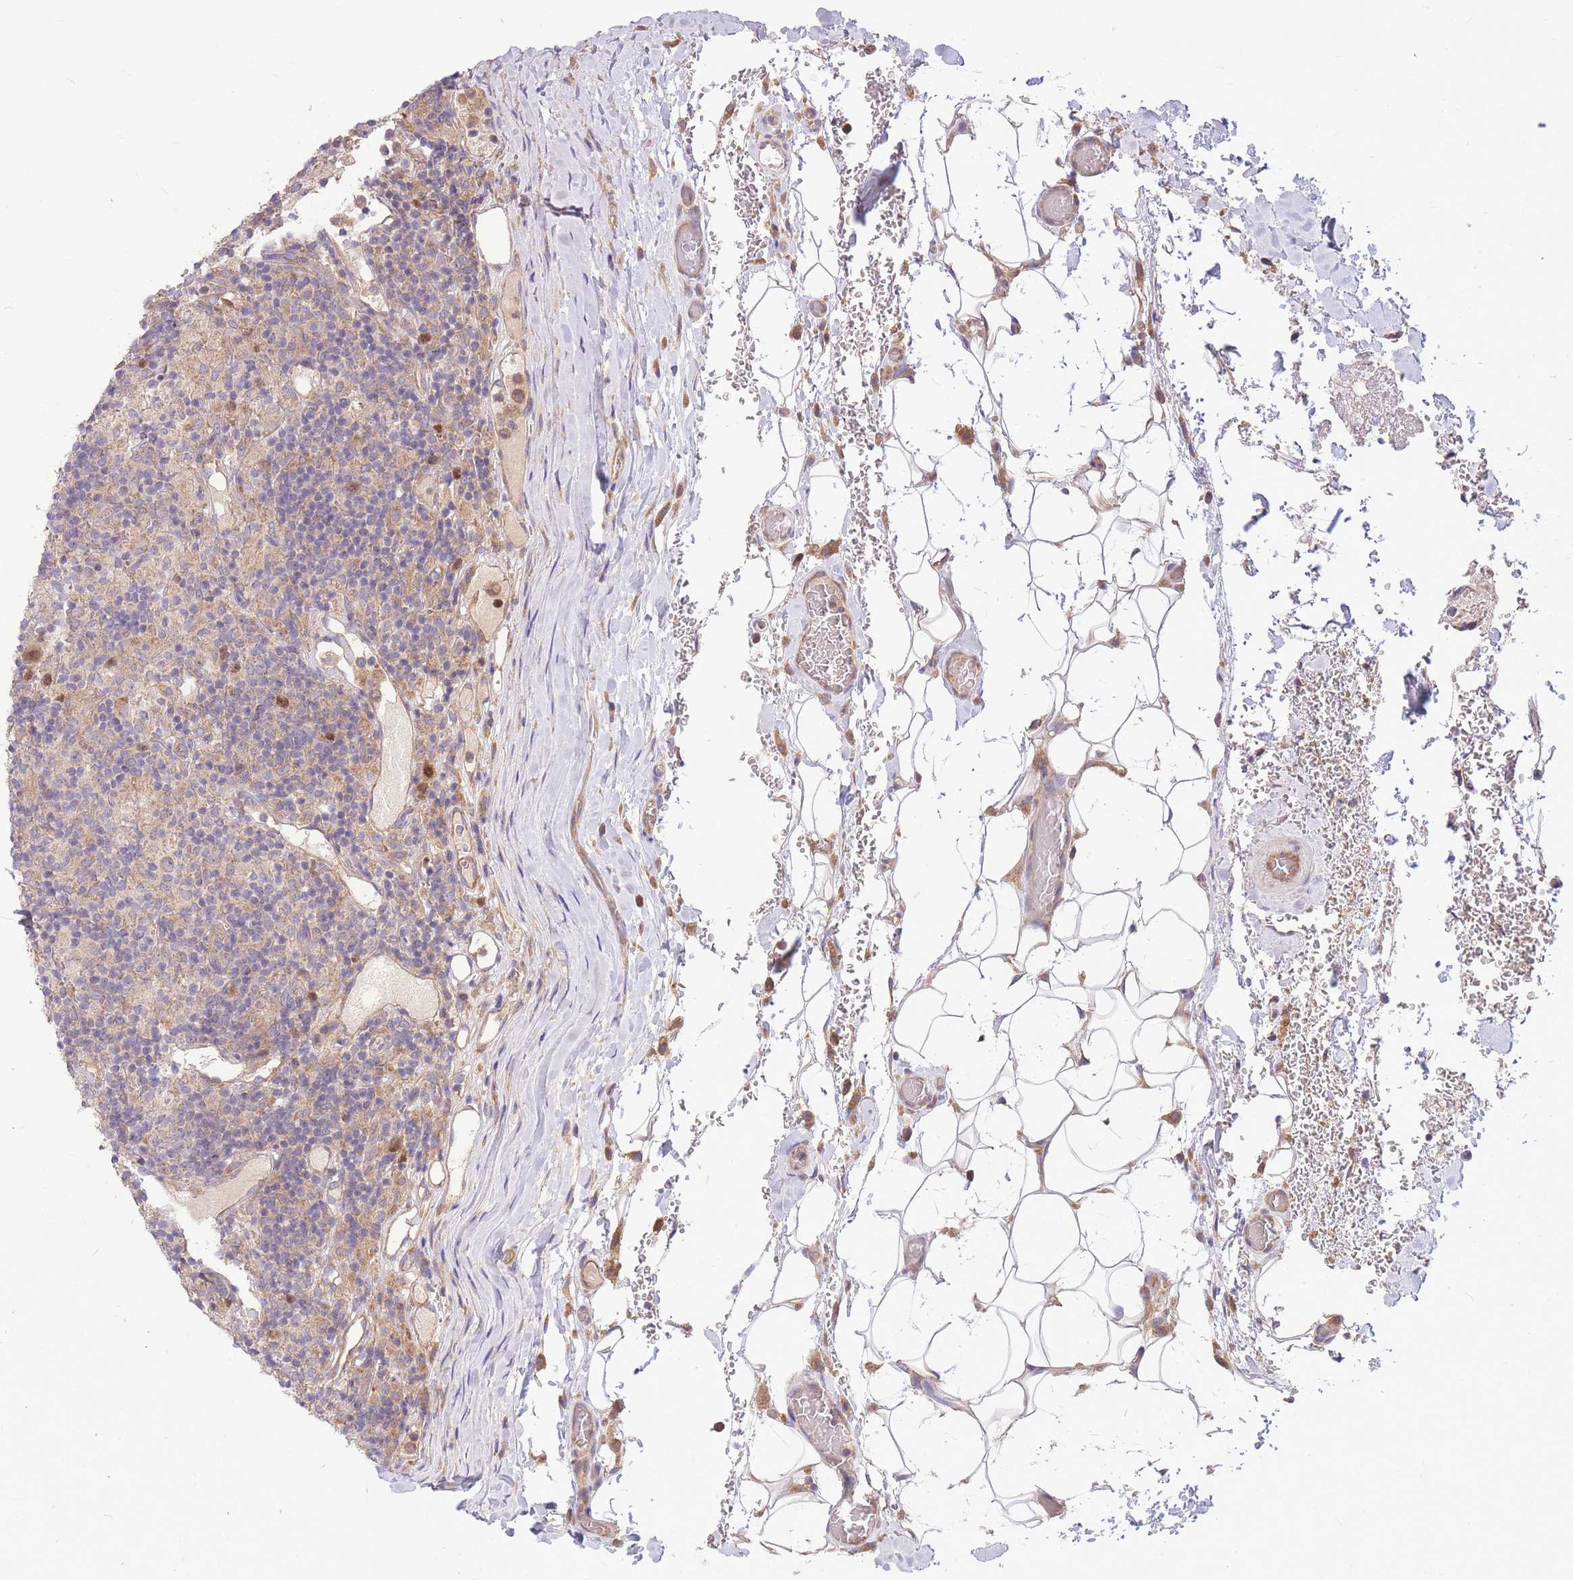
{"staining": {"intensity": "negative", "quantity": "none", "location": "none"}, "tissue": "lymphoma", "cell_type": "Tumor cells", "image_type": "cancer", "snomed": [{"axis": "morphology", "description": "Hodgkin's disease, NOS"}, {"axis": "topography", "description": "Lymph node"}], "caption": "Tumor cells are negative for brown protein staining in Hodgkin's disease. The staining was performed using DAB to visualize the protein expression in brown, while the nuclei were stained in blue with hematoxylin (Magnification: 20x).", "gene": "GMNN", "patient": {"sex": "male", "age": 70}}